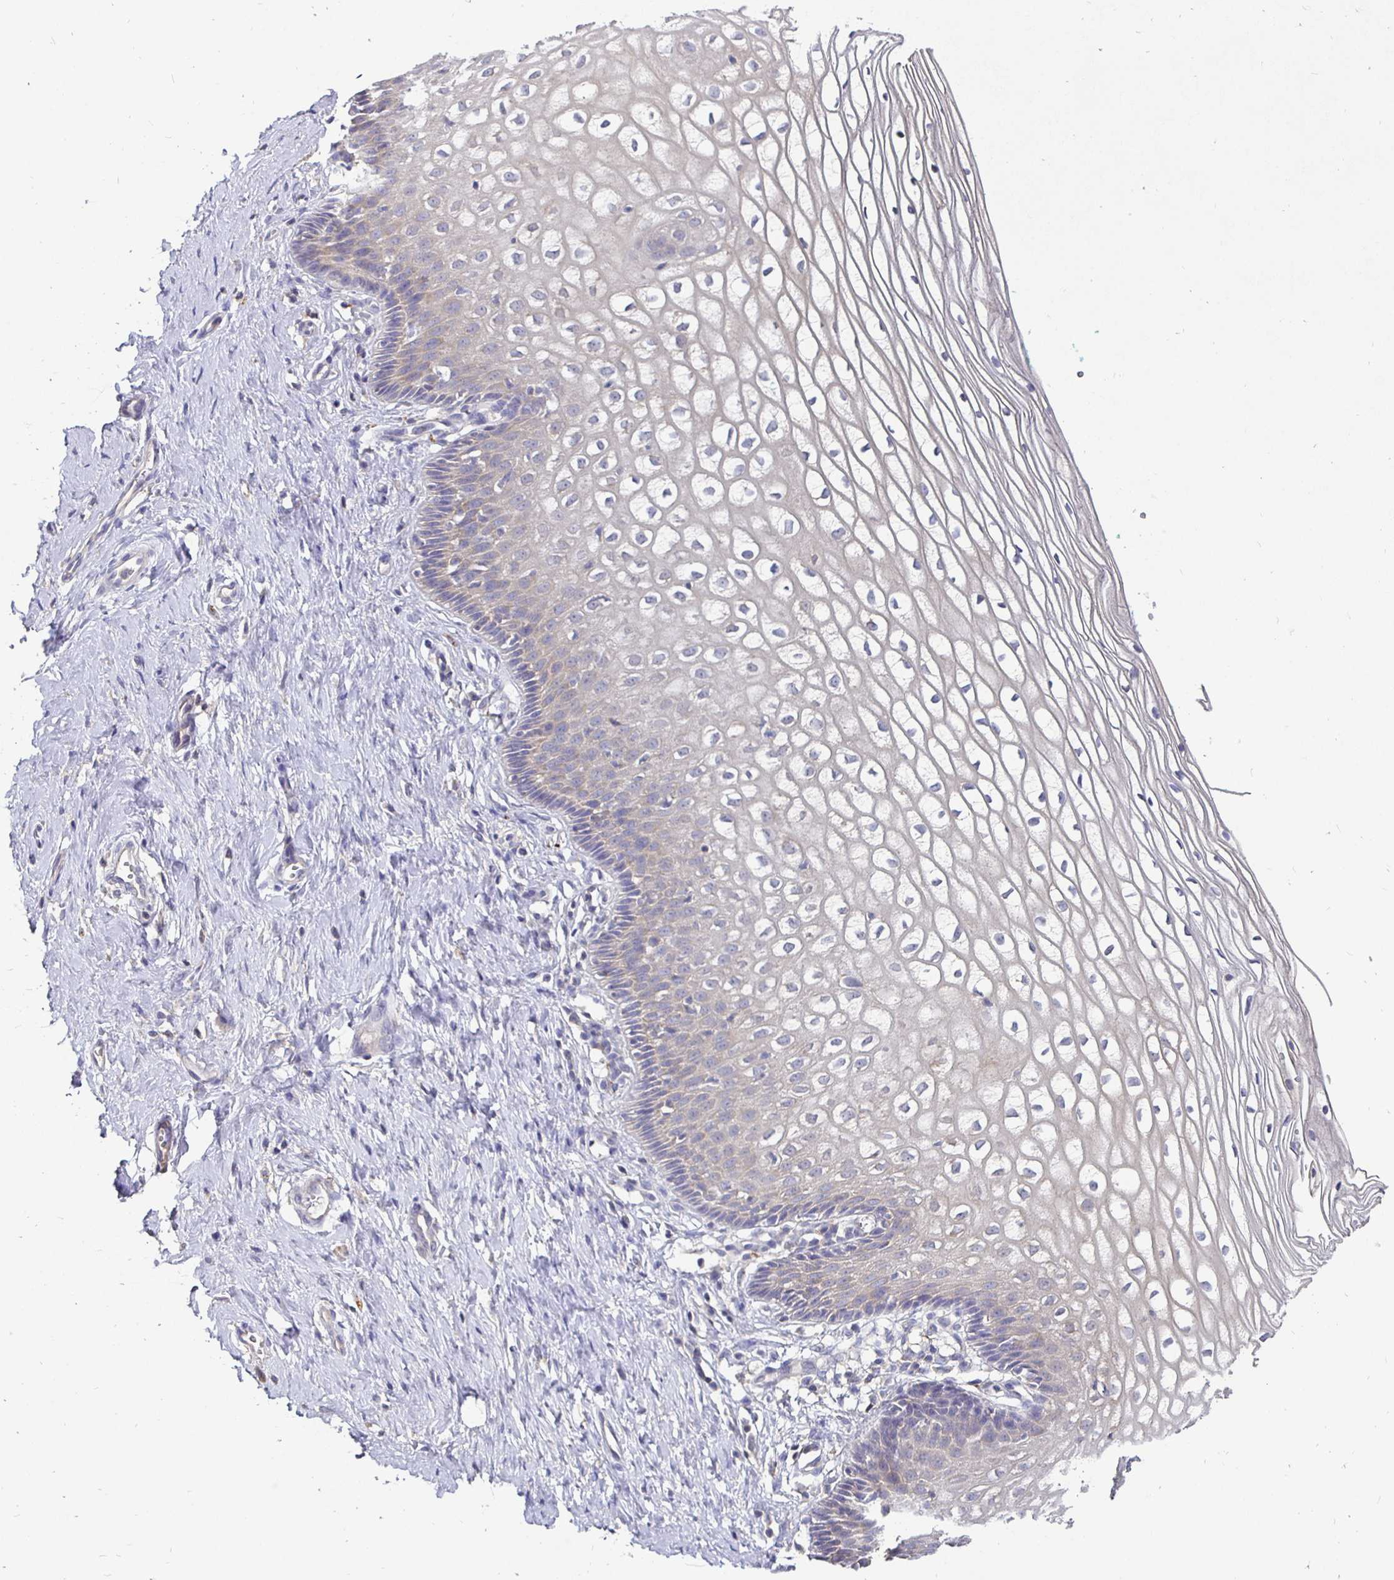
{"staining": {"intensity": "negative", "quantity": "none", "location": "none"}, "tissue": "cervix", "cell_type": "Glandular cells", "image_type": "normal", "snomed": [{"axis": "morphology", "description": "Normal tissue, NOS"}, {"axis": "topography", "description": "Cervix"}], "caption": "High power microscopy photomicrograph of an immunohistochemistry photomicrograph of benign cervix, revealing no significant expression in glandular cells. (DAB (3,3'-diaminobenzidine) IHC, high magnification).", "gene": "KIF21A", "patient": {"sex": "female", "age": 36}}